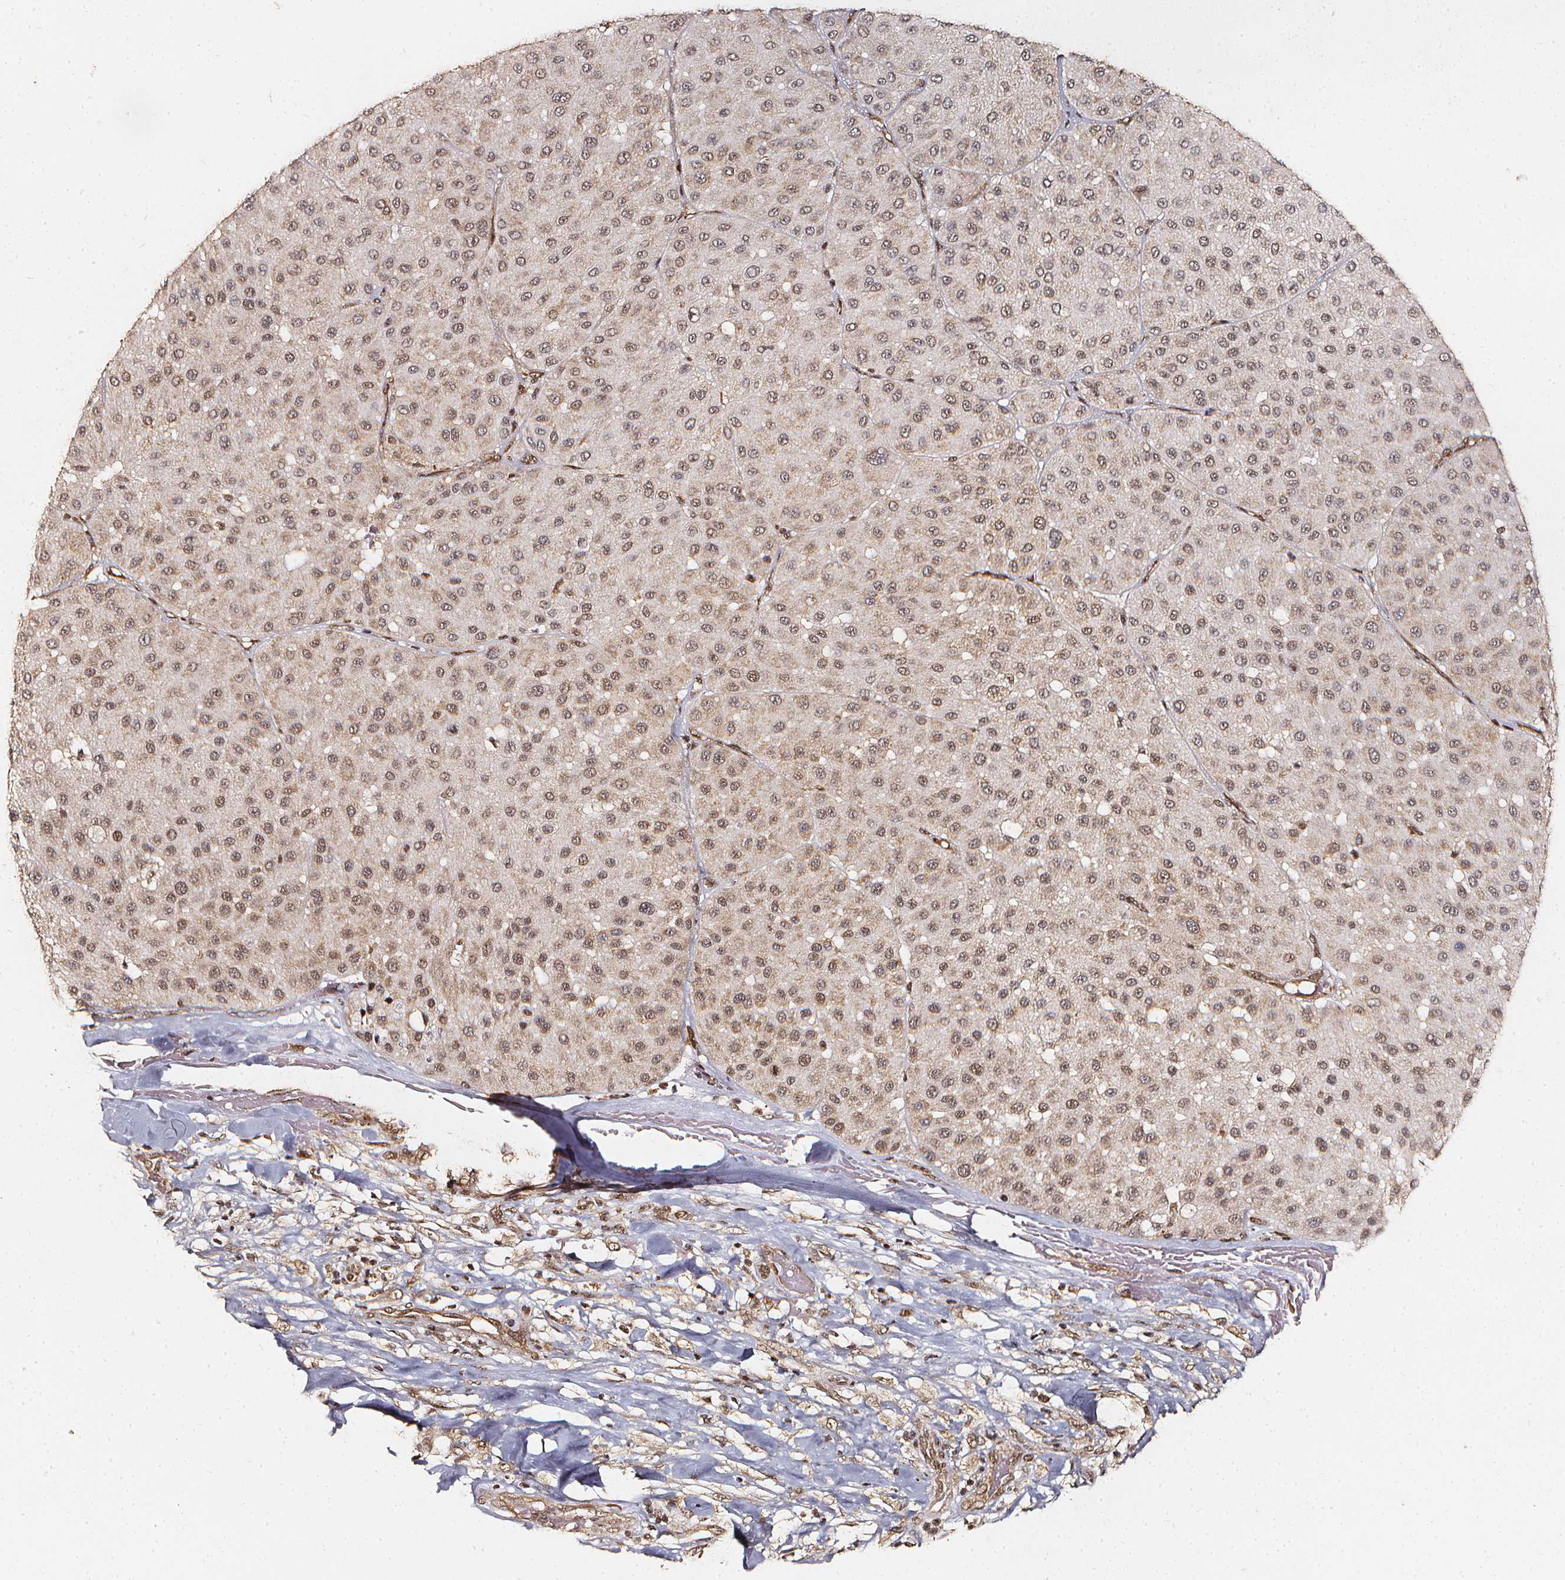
{"staining": {"intensity": "weak", "quantity": ">75%", "location": "cytoplasmic/membranous,nuclear"}, "tissue": "melanoma", "cell_type": "Tumor cells", "image_type": "cancer", "snomed": [{"axis": "morphology", "description": "Malignant melanoma, Metastatic site"}, {"axis": "topography", "description": "Smooth muscle"}], "caption": "About >75% of tumor cells in malignant melanoma (metastatic site) exhibit weak cytoplasmic/membranous and nuclear protein positivity as visualized by brown immunohistochemical staining.", "gene": "SMN1", "patient": {"sex": "male", "age": 41}}